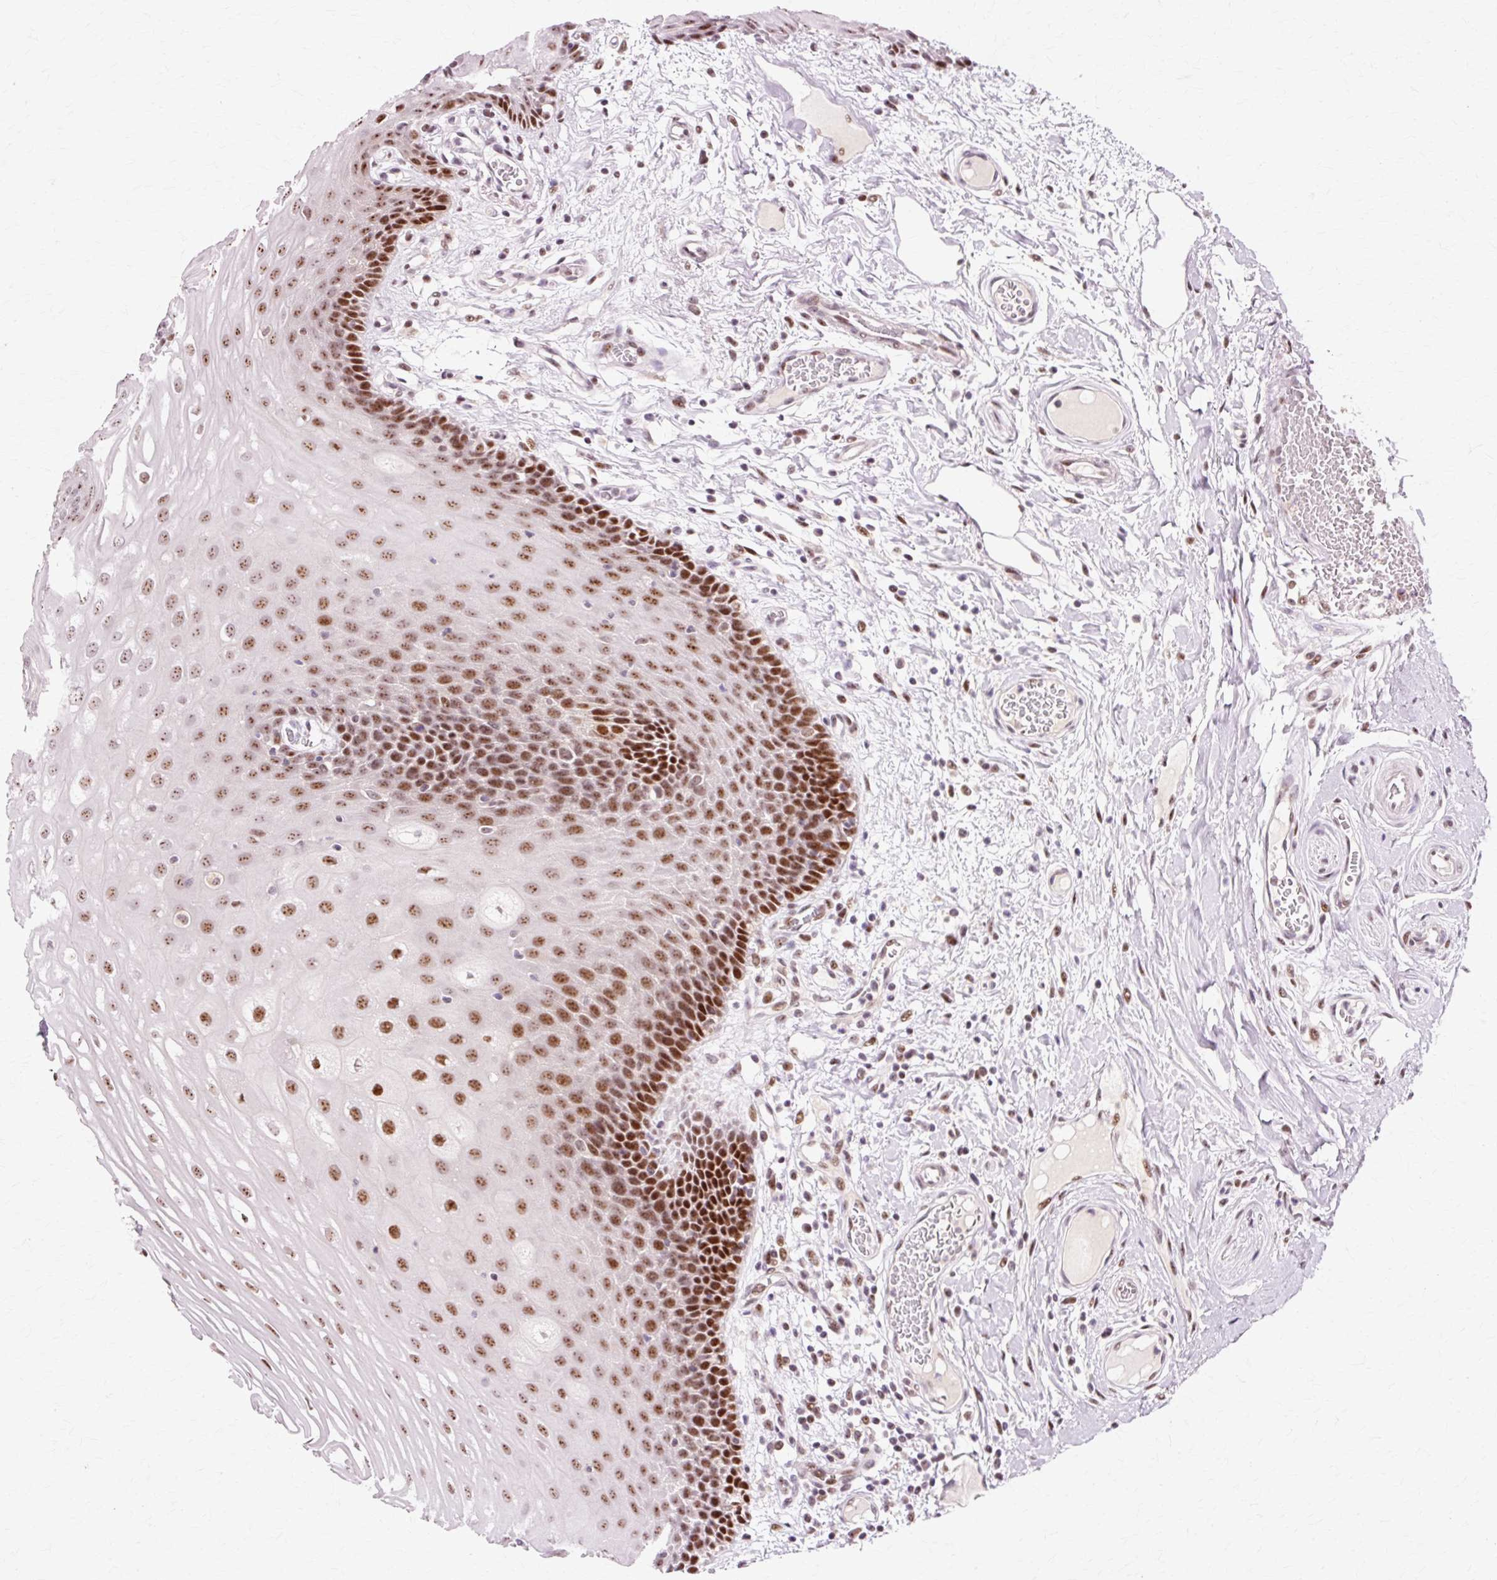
{"staining": {"intensity": "strong", "quantity": ">75%", "location": "nuclear"}, "tissue": "oral mucosa", "cell_type": "Squamous epithelial cells", "image_type": "normal", "snomed": [{"axis": "morphology", "description": "Normal tissue, NOS"}, {"axis": "topography", "description": "Oral tissue"}, {"axis": "topography", "description": "Tounge, NOS"}], "caption": "Oral mucosa stained for a protein (brown) displays strong nuclear positive expression in approximately >75% of squamous epithelial cells.", "gene": "MACROD2", "patient": {"sex": "female", "age": 60}}